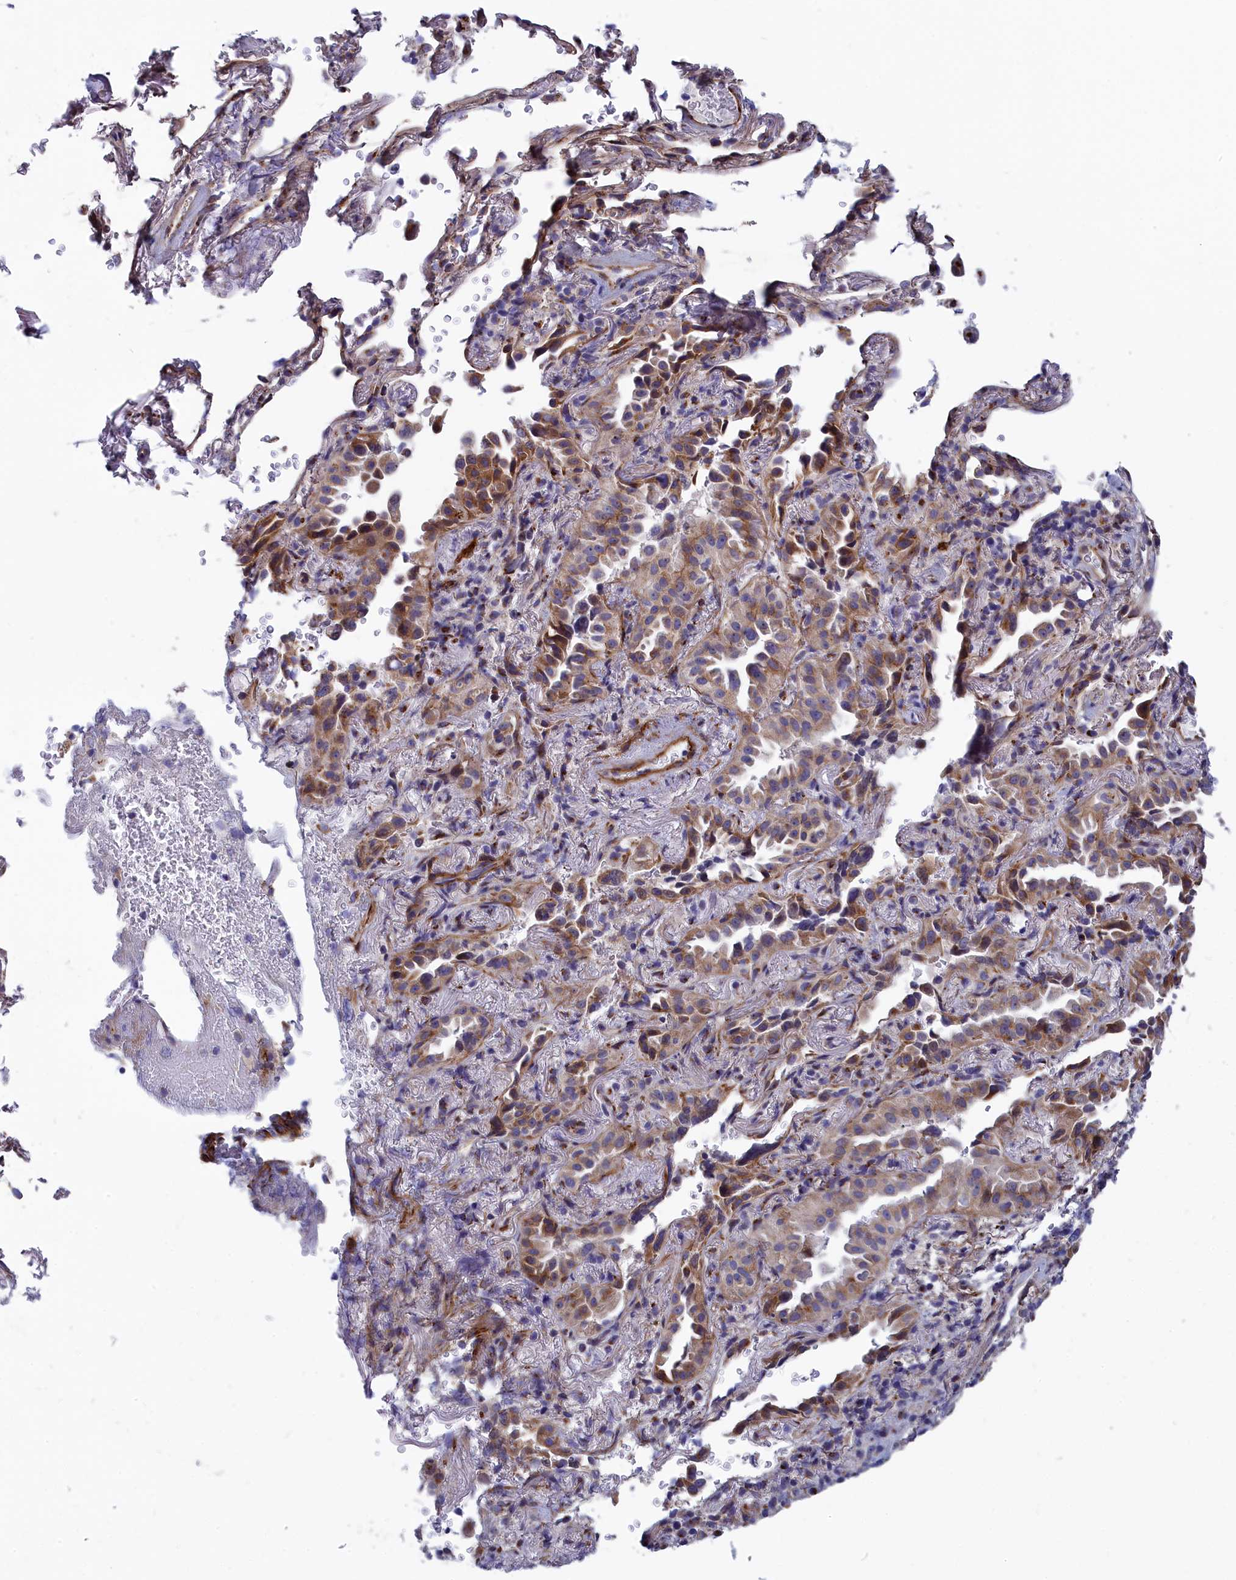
{"staining": {"intensity": "moderate", "quantity": ">75%", "location": "cytoplasmic/membranous"}, "tissue": "lung cancer", "cell_type": "Tumor cells", "image_type": "cancer", "snomed": [{"axis": "morphology", "description": "Adenocarcinoma, NOS"}, {"axis": "topography", "description": "Lung"}], "caption": "Protein staining shows moderate cytoplasmic/membranous expression in approximately >75% of tumor cells in lung cancer (adenocarcinoma). (DAB IHC, brown staining for protein, blue staining for nuclei).", "gene": "TUBGCP4", "patient": {"sex": "female", "age": 69}}